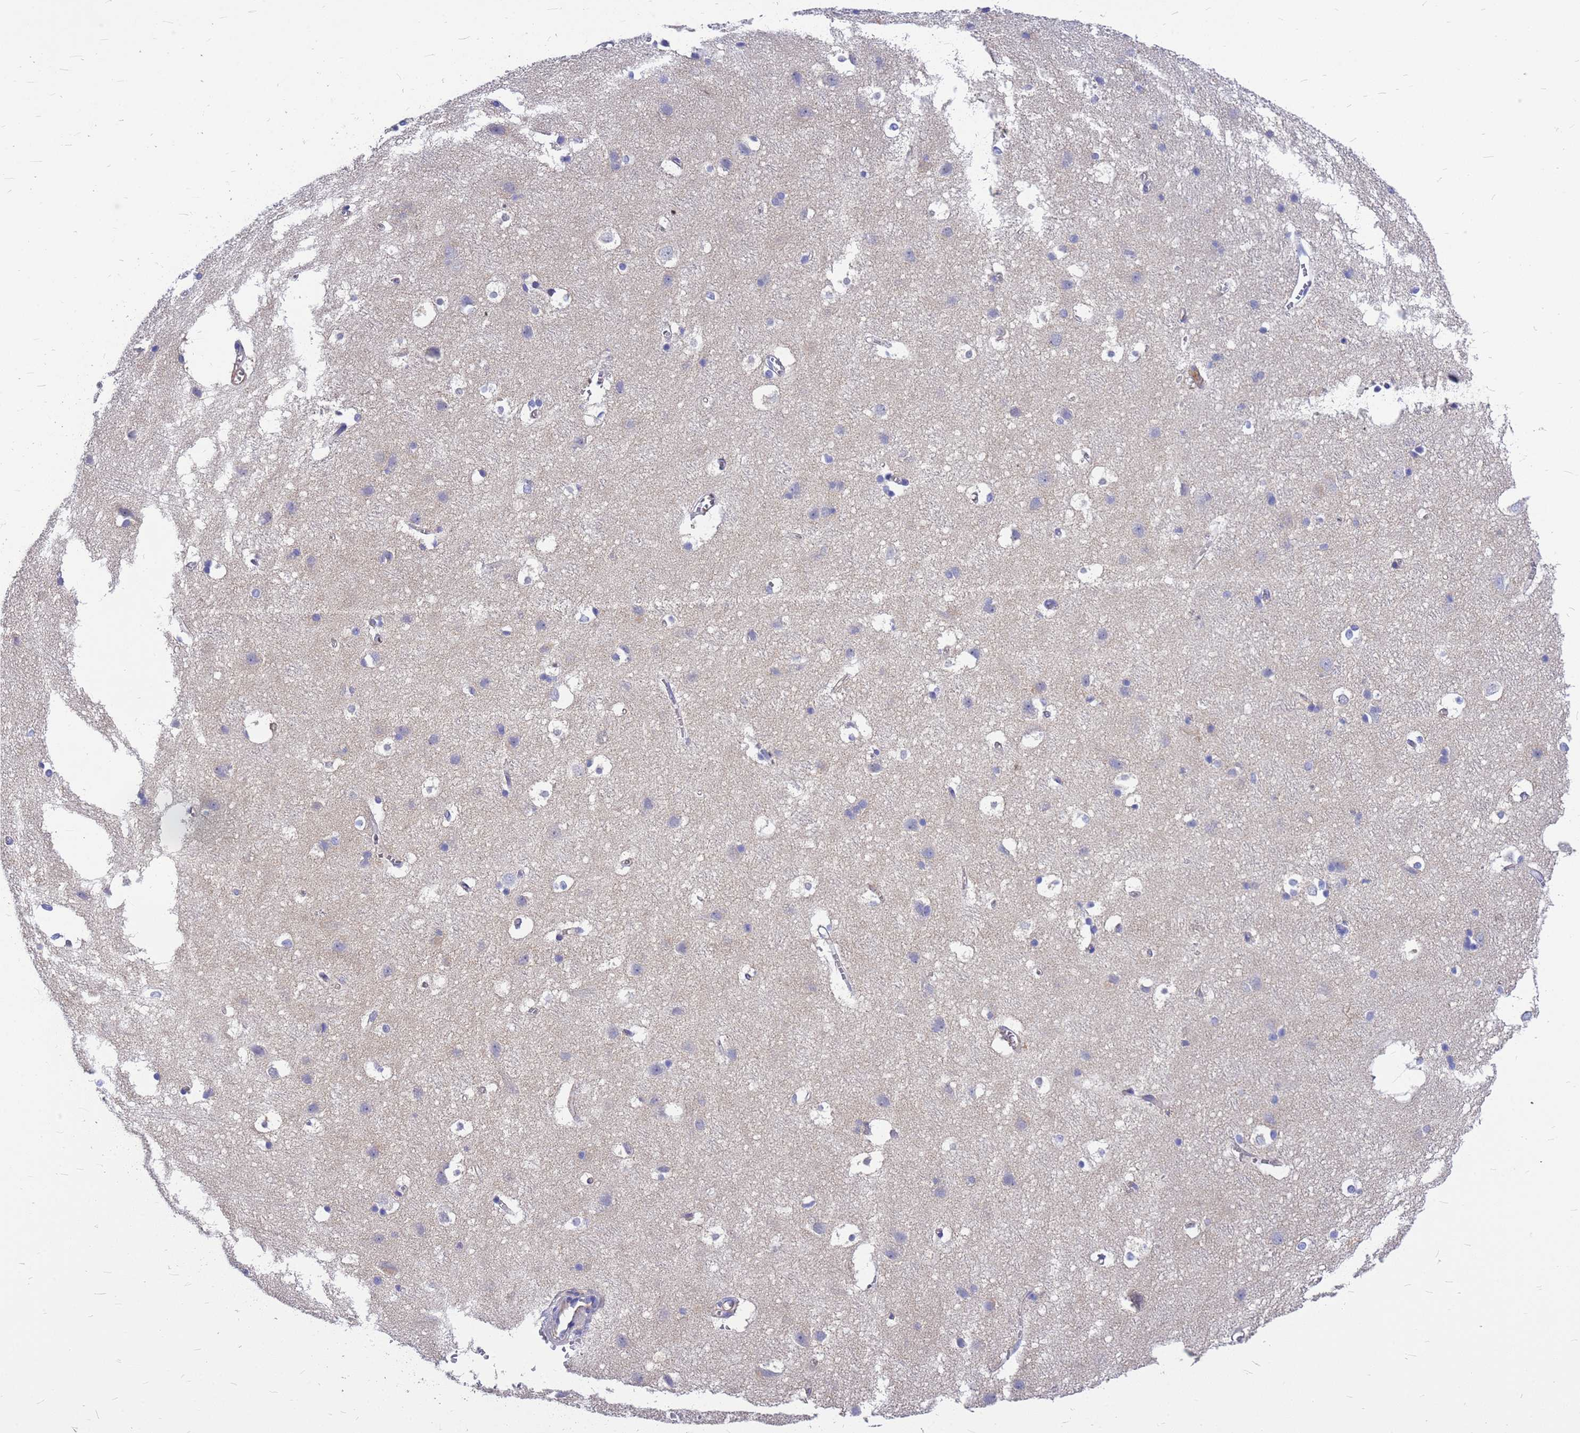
{"staining": {"intensity": "negative", "quantity": "none", "location": "none"}, "tissue": "cerebral cortex", "cell_type": "Endothelial cells", "image_type": "normal", "snomed": [{"axis": "morphology", "description": "Normal tissue, NOS"}, {"axis": "topography", "description": "Cerebral cortex"}], "caption": "Endothelial cells show no significant staining in normal cerebral cortex. (IHC, brightfield microscopy, high magnification).", "gene": "FBXW5", "patient": {"sex": "male", "age": 54}}